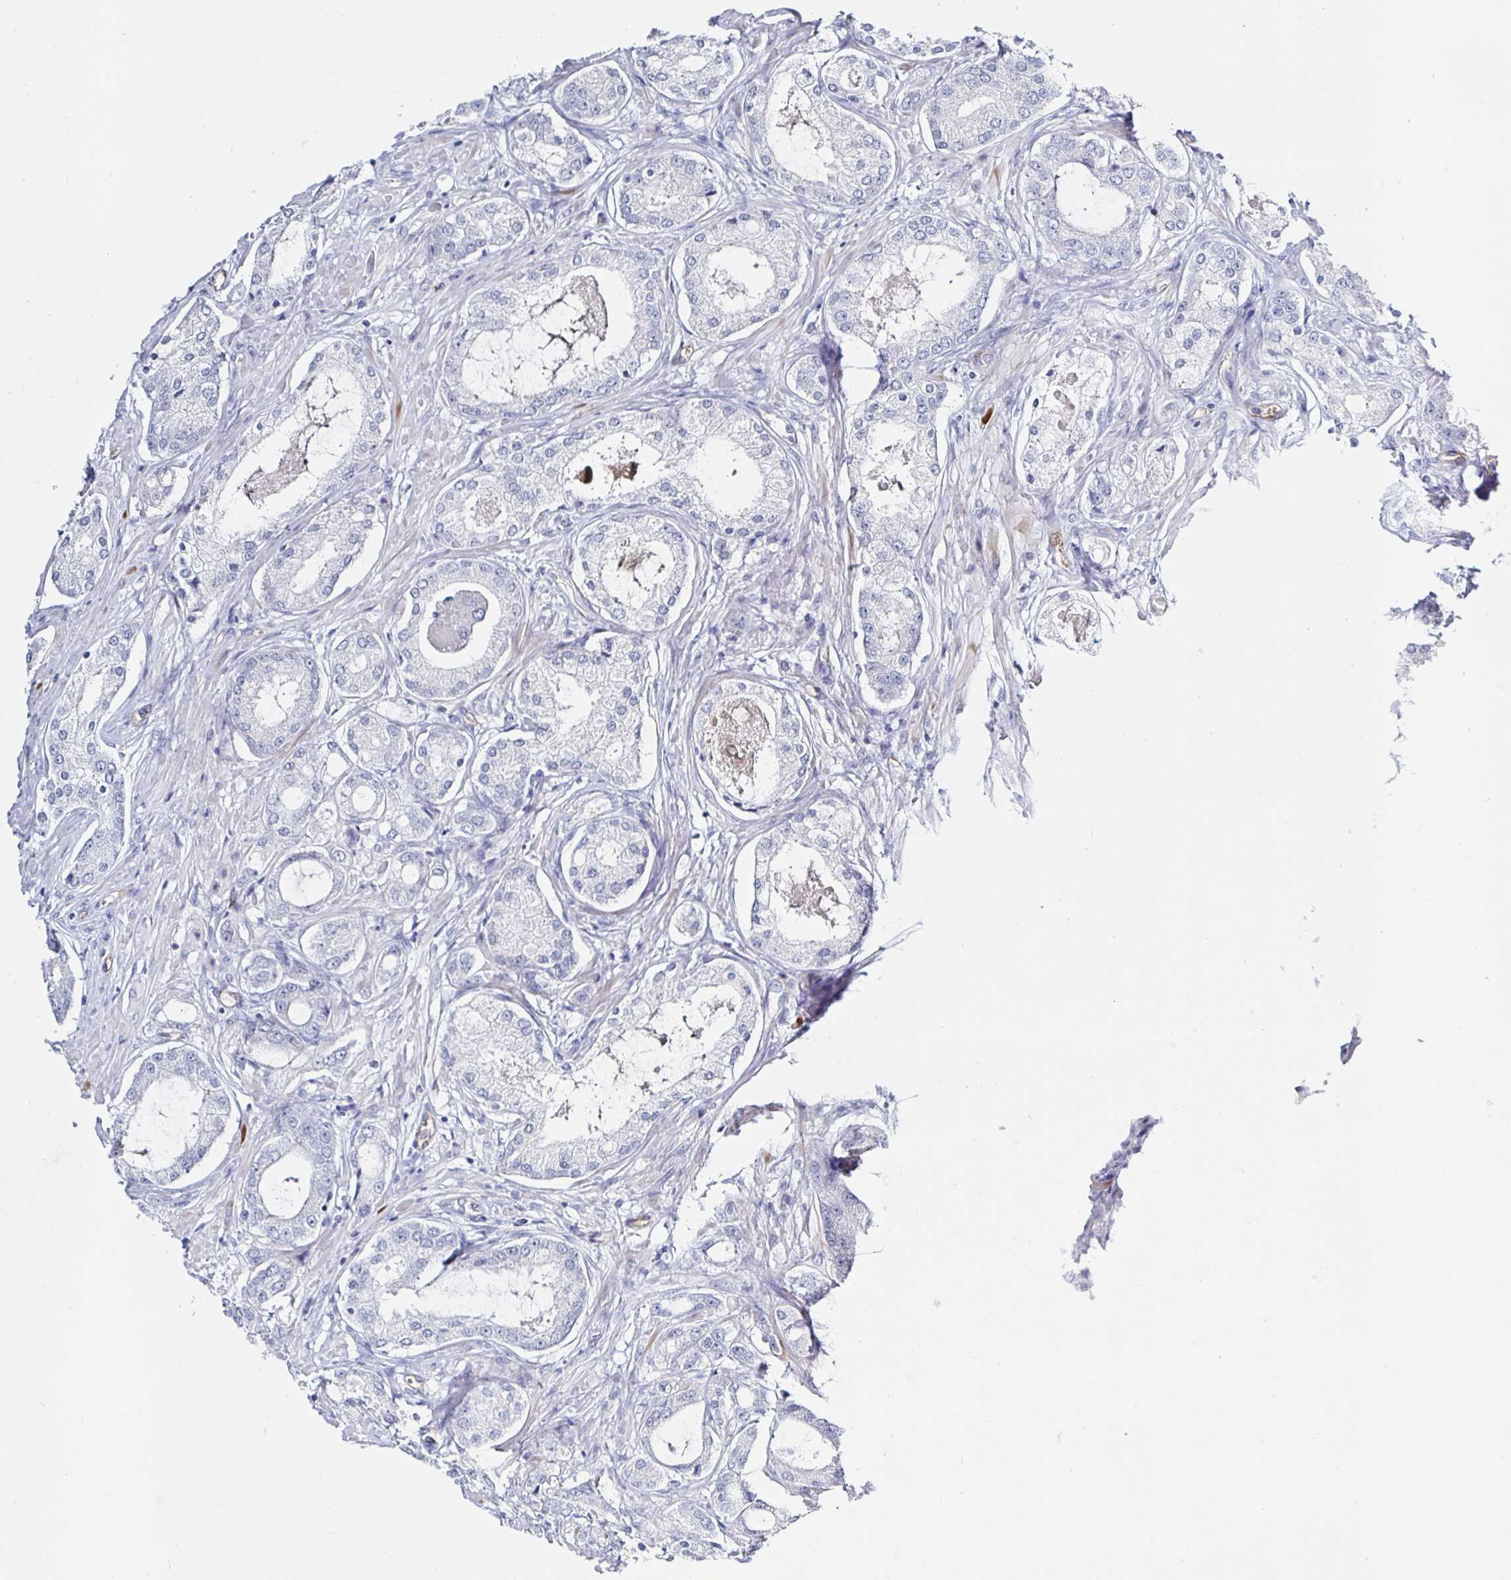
{"staining": {"intensity": "negative", "quantity": "none", "location": "none"}, "tissue": "prostate cancer", "cell_type": "Tumor cells", "image_type": "cancer", "snomed": [{"axis": "morphology", "description": "Adenocarcinoma, Low grade"}, {"axis": "topography", "description": "Prostate"}], "caption": "Tumor cells are negative for brown protein staining in low-grade adenocarcinoma (prostate).", "gene": "ACSBG2", "patient": {"sex": "male", "age": 68}}